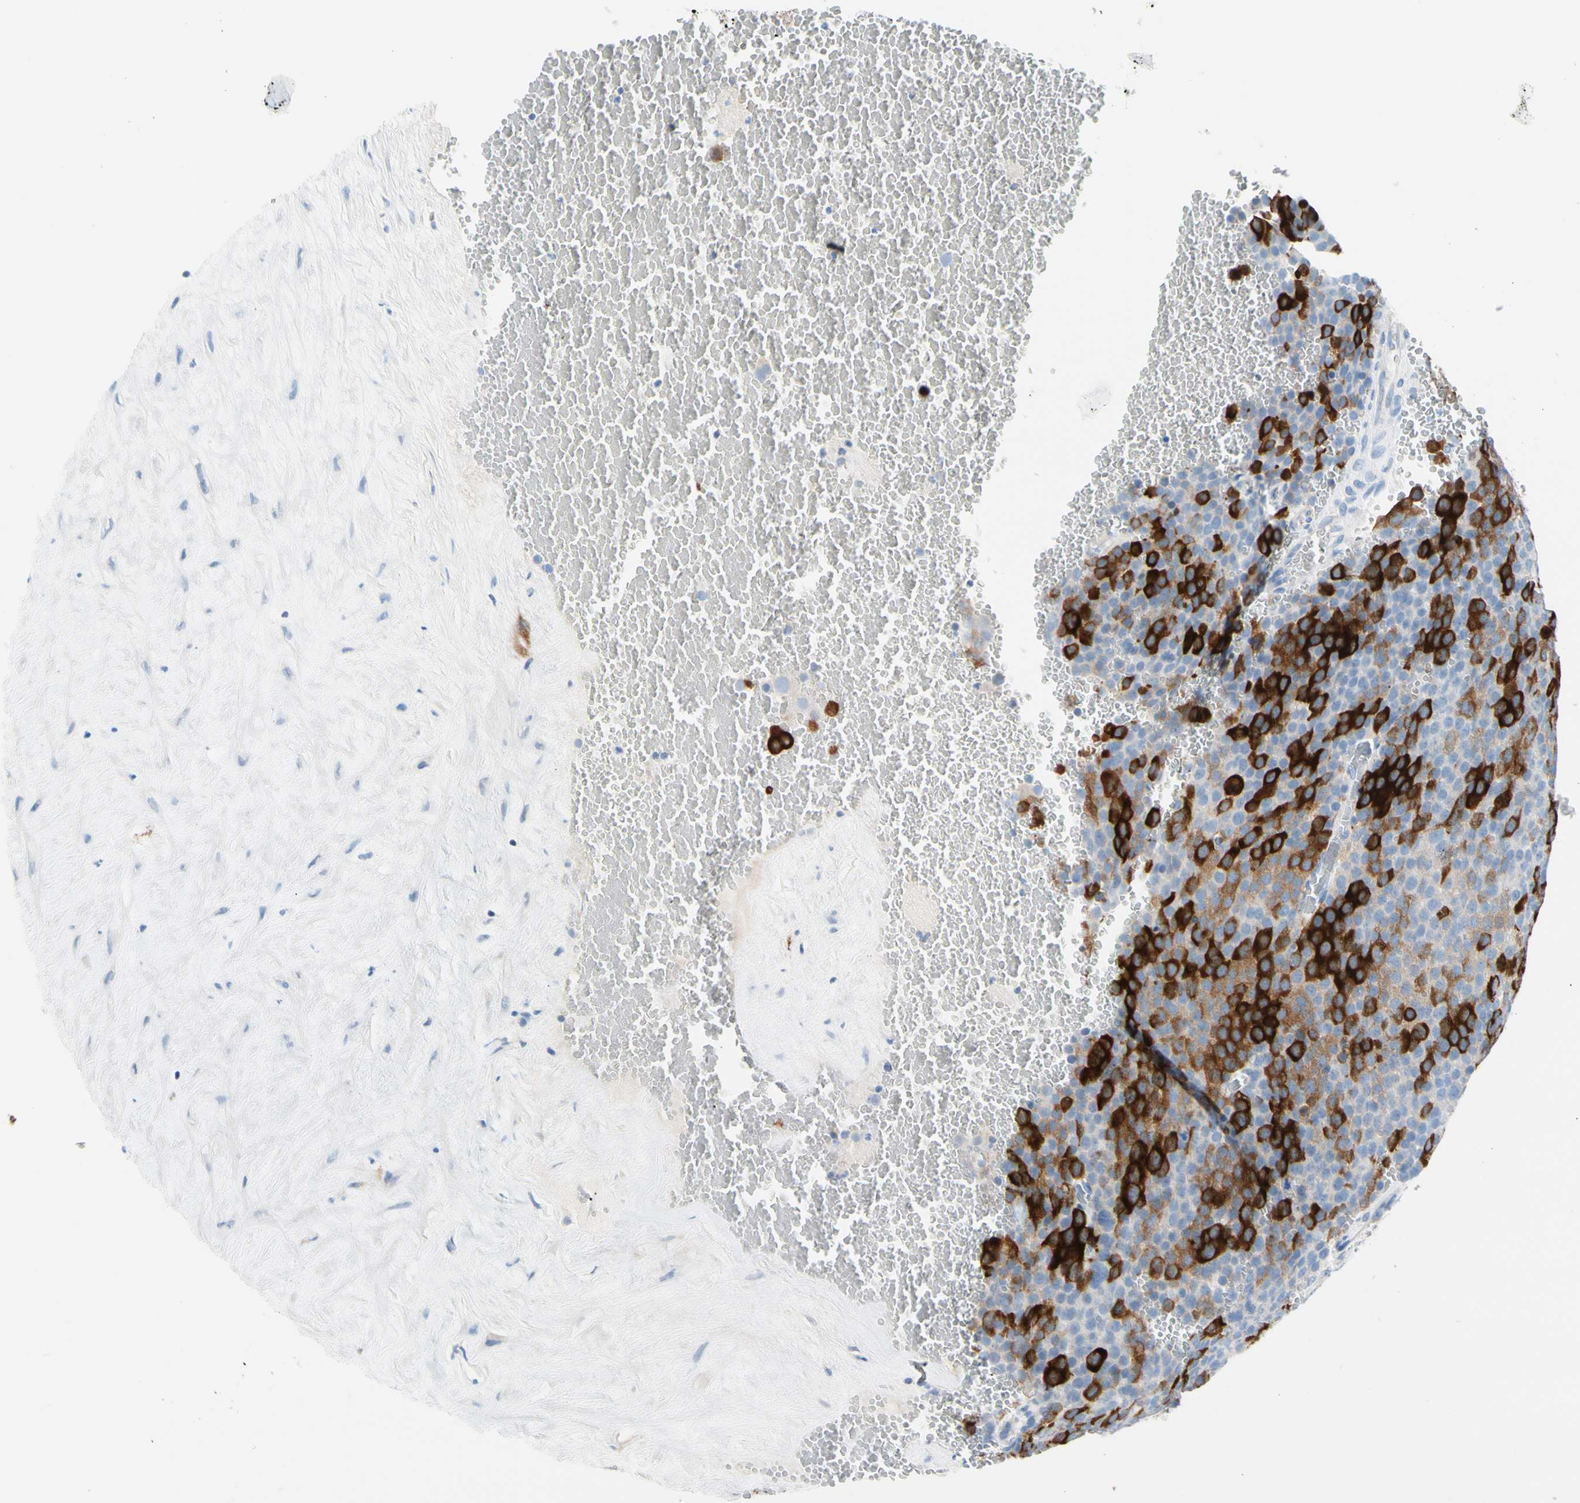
{"staining": {"intensity": "strong", "quantity": "25%-75%", "location": "cytoplasmic/membranous"}, "tissue": "testis cancer", "cell_type": "Tumor cells", "image_type": "cancer", "snomed": [{"axis": "morphology", "description": "Seminoma, NOS"}, {"axis": "topography", "description": "Testis"}], "caption": "Human seminoma (testis) stained with a protein marker reveals strong staining in tumor cells.", "gene": "TACC3", "patient": {"sex": "male", "age": 71}}